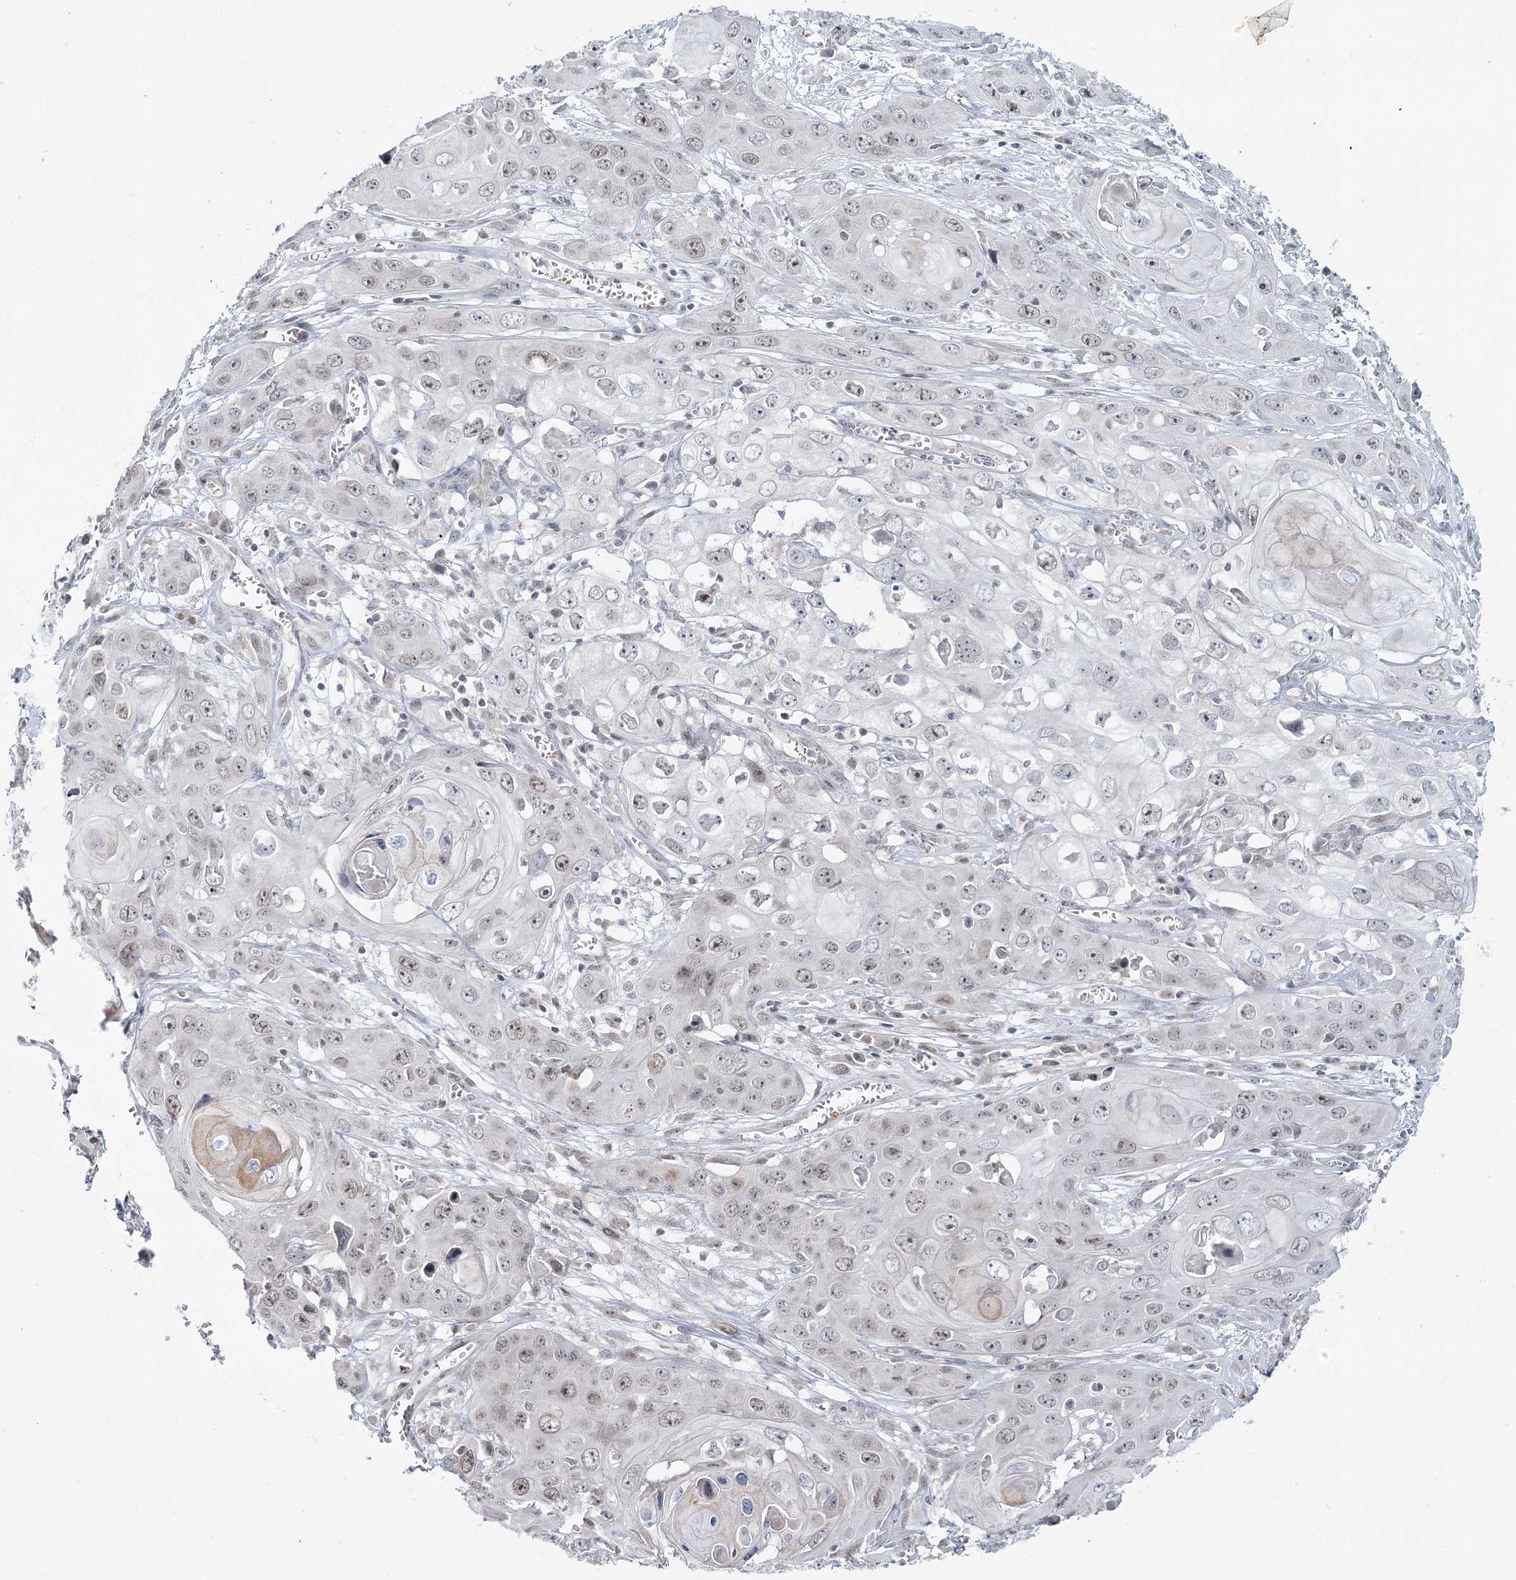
{"staining": {"intensity": "weak", "quantity": "25%-75%", "location": "nuclear"}, "tissue": "skin cancer", "cell_type": "Tumor cells", "image_type": "cancer", "snomed": [{"axis": "morphology", "description": "Squamous cell carcinoma, NOS"}, {"axis": "topography", "description": "Skin"}], "caption": "DAB immunohistochemical staining of human squamous cell carcinoma (skin) exhibits weak nuclear protein expression in approximately 25%-75% of tumor cells.", "gene": "LEXM", "patient": {"sex": "male", "age": 55}}